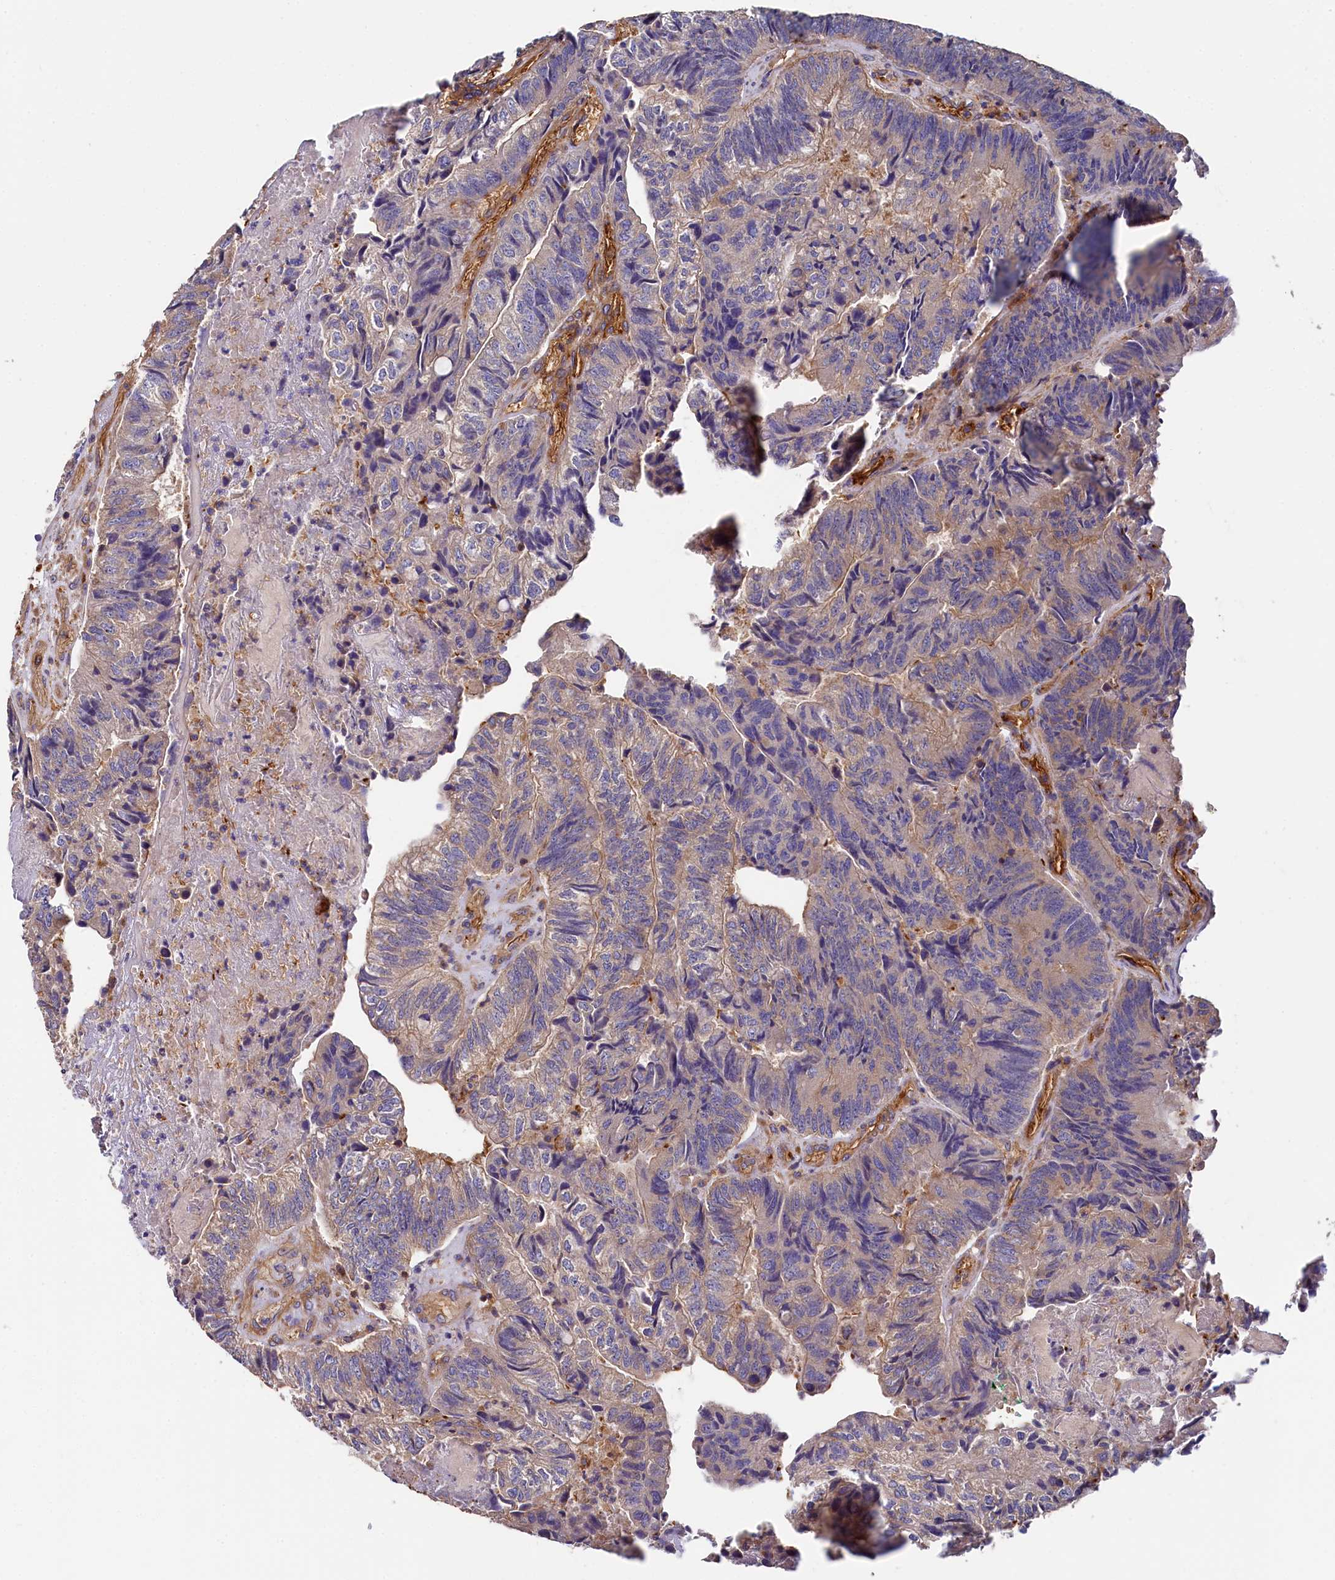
{"staining": {"intensity": "weak", "quantity": "25%-75%", "location": "cytoplasmic/membranous"}, "tissue": "colorectal cancer", "cell_type": "Tumor cells", "image_type": "cancer", "snomed": [{"axis": "morphology", "description": "Adenocarcinoma, NOS"}, {"axis": "topography", "description": "Colon"}], "caption": "Weak cytoplasmic/membranous positivity for a protein is seen in approximately 25%-75% of tumor cells of colorectal adenocarcinoma using immunohistochemistry (IHC).", "gene": "PPIP5K1", "patient": {"sex": "female", "age": 67}}